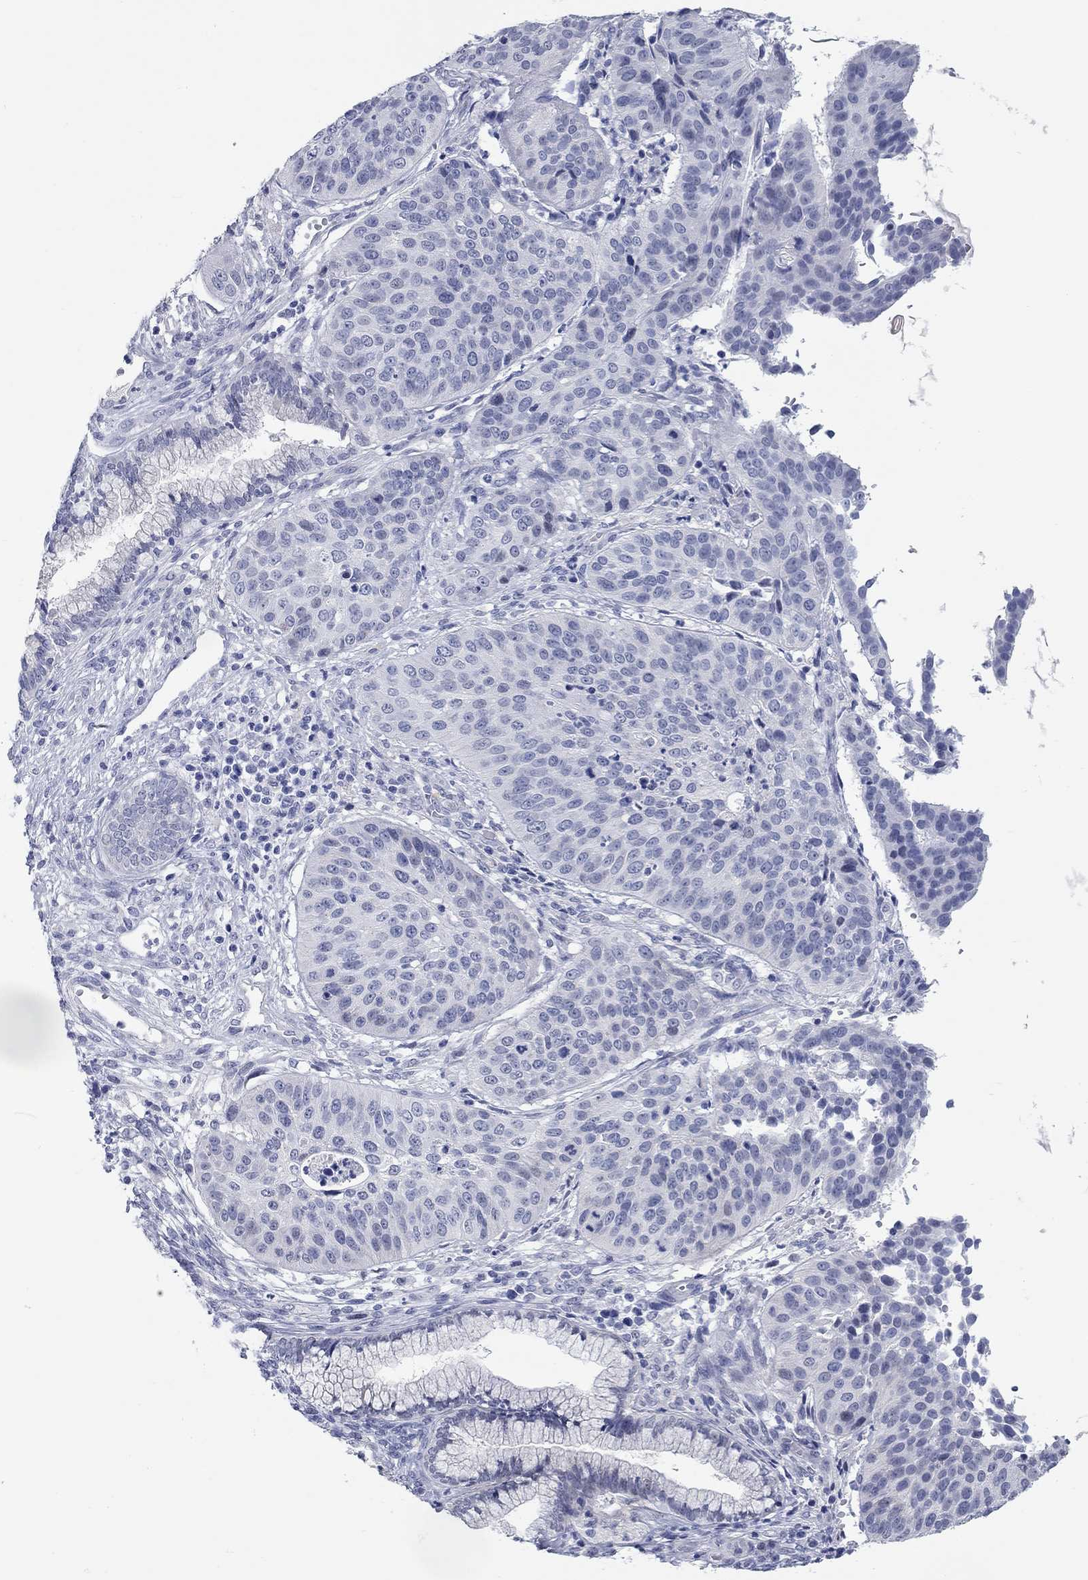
{"staining": {"intensity": "negative", "quantity": "none", "location": "none"}, "tissue": "cervical cancer", "cell_type": "Tumor cells", "image_type": "cancer", "snomed": [{"axis": "morphology", "description": "Normal tissue, NOS"}, {"axis": "morphology", "description": "Squamous cell carcinoma, NOS"}, {"axis": "topography", "description": "Cervix"}], "caption": "A micrograph of cervical squamous cell carcinoma stained for a protein demonstrates no brown staining in tumor cells. Nuclei are stained in blue.", "gene": "WASF3", "patient": {"sex": "female", "age": 39}}